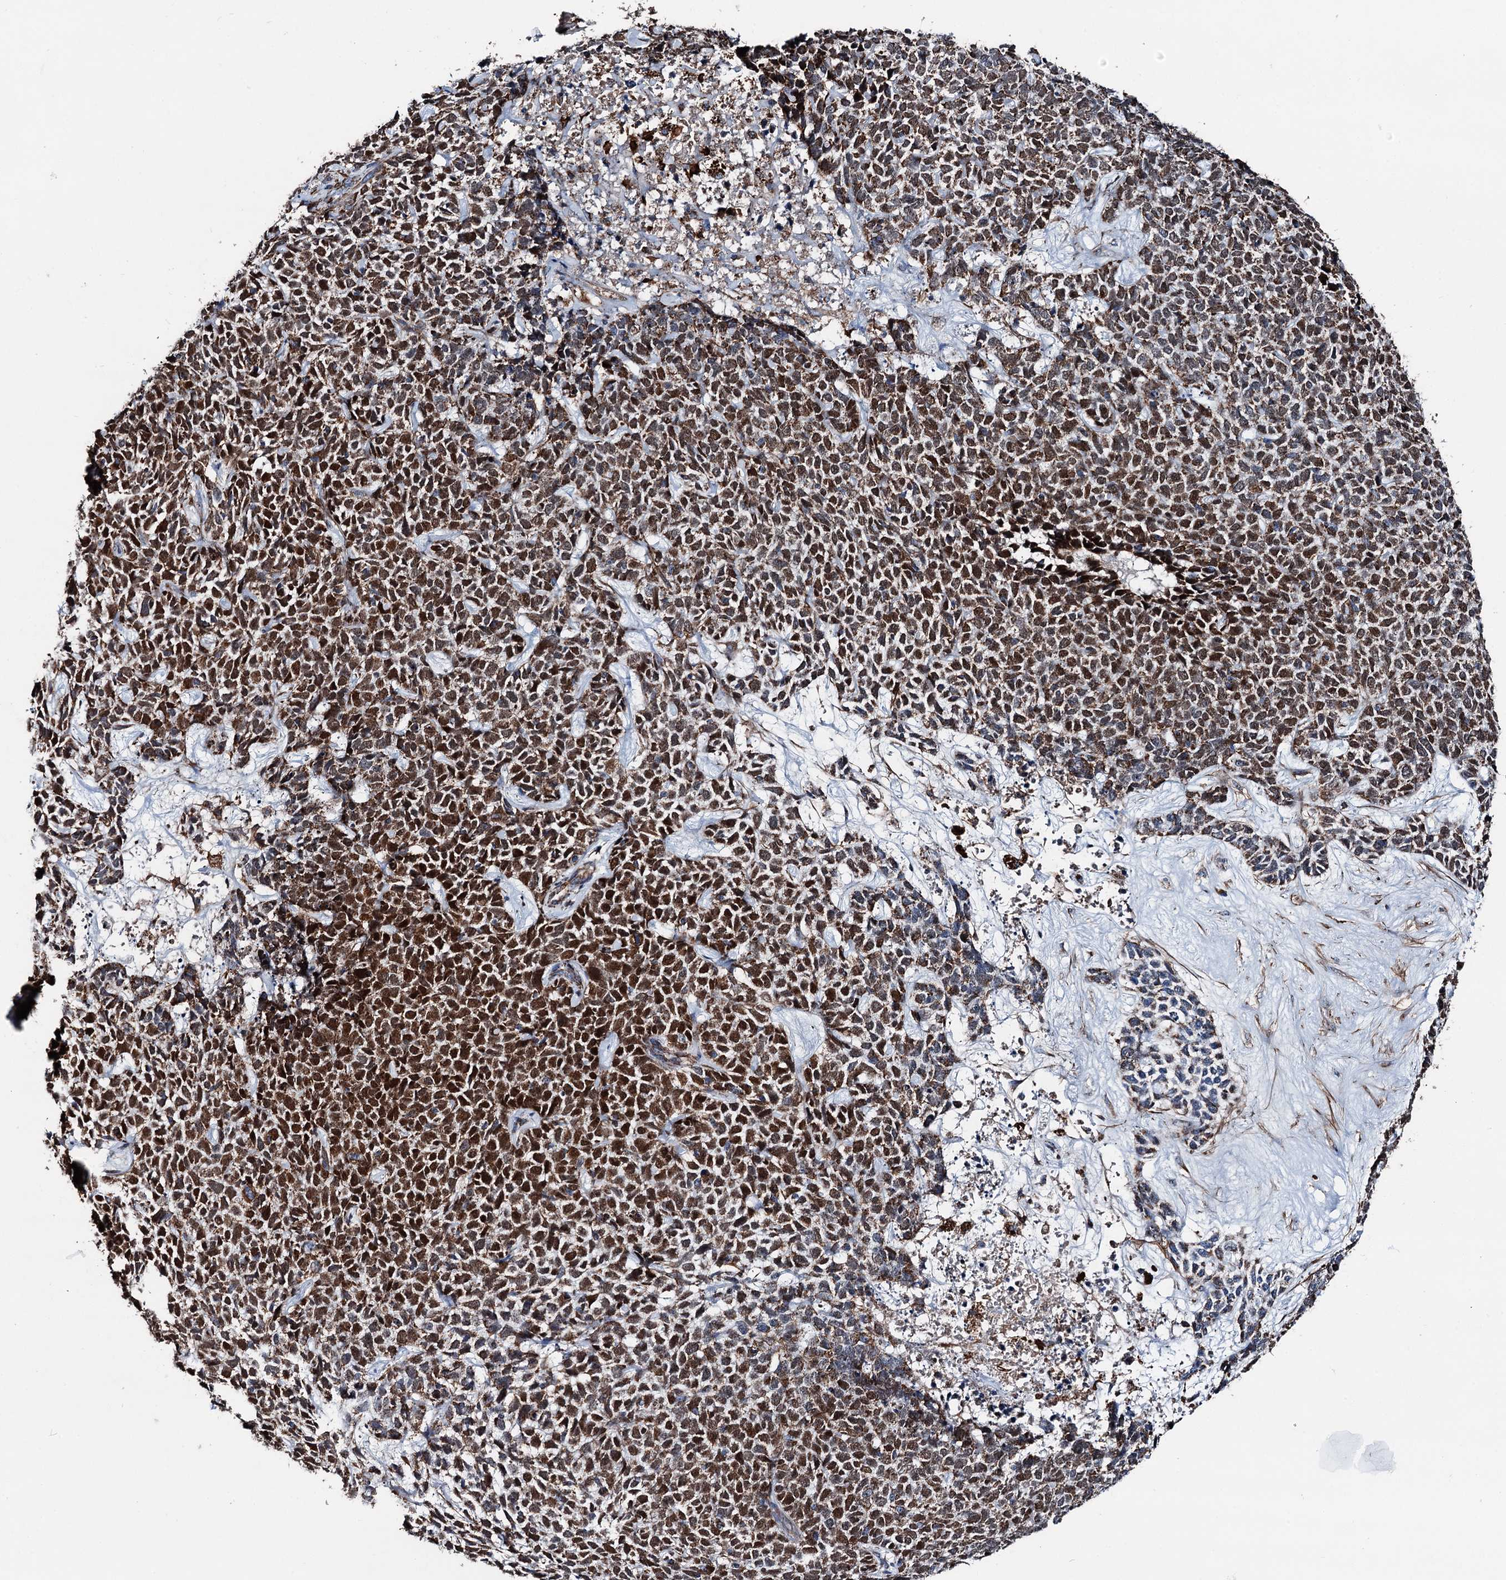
{"staining": {"intensity": "strong", "quantity": ">75%", "location": "cytoplasmic/membranous,nuclear"}, "tissue": "skin cancer", "cell_type": "Tumor cells", "image_type": "cancer", "snomed": [{"axis": "morphology", "description": "Basal cell carcinoma"}, {"axis": "topography", "description": "Skin"}], "caption": "Immunohistochemistry (IHC) image of human skin cancer stained for a protein (brown), which shows high levels of strong cytoplasmic/membranous and nuclear expression in about >75% of tumor cells.", "gene": "DDIAS", "patient": {"sex": "female", "age": 84}}